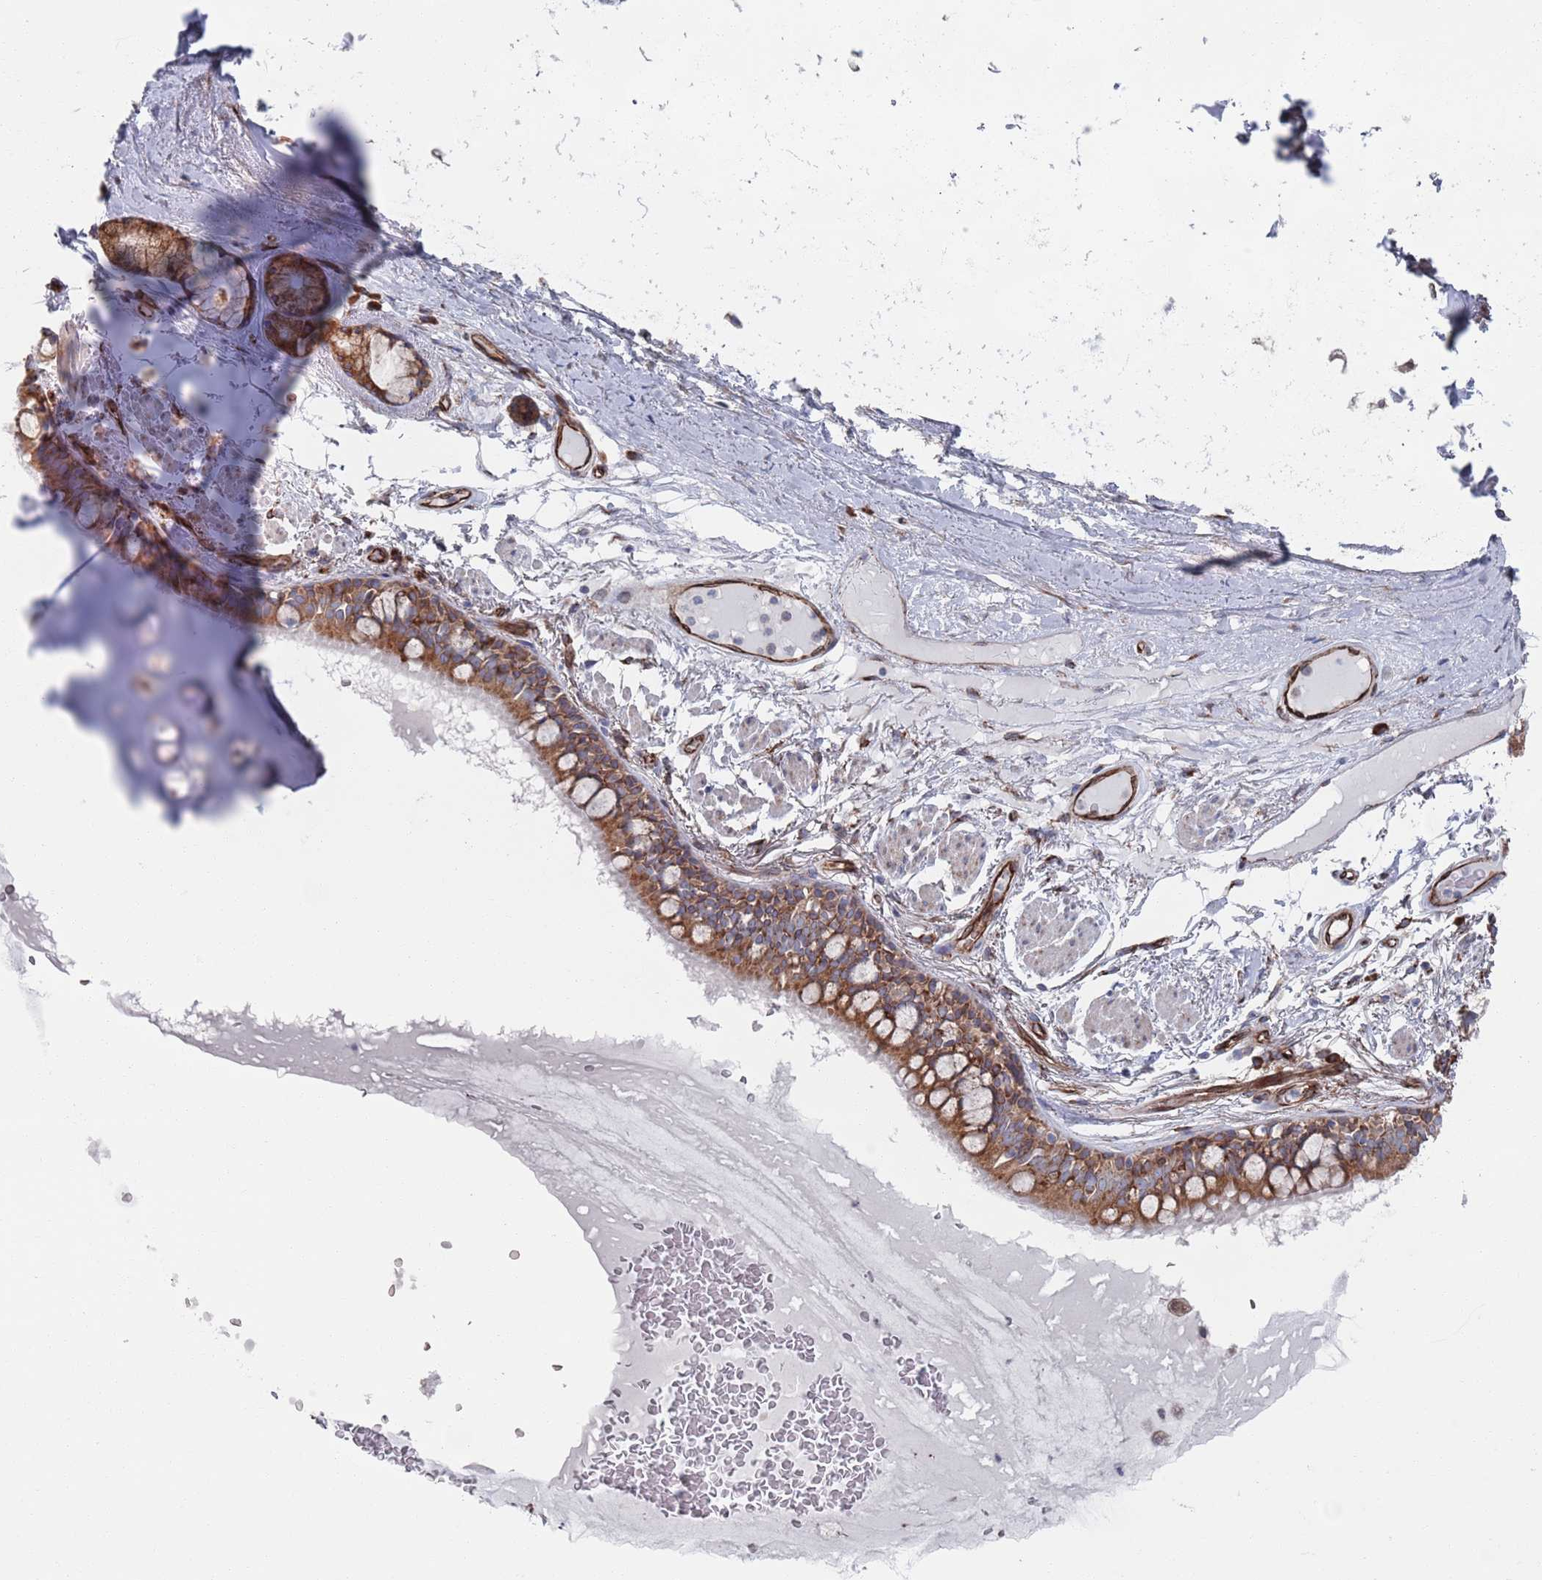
{"staining": {"intensity": "moderate", "quantity": ">75%", "location": "cytoplasmic/membranous"}, "tissue": "bronchus", "cell_type": "Respiratory epithelial cells", "image_type": "normal", "snomed": [{"axis": "morphology", "description": "Normal tissue, NOS"}, {"axis": "topography", "description": "Bronchus"}], "caption": "The immunohistochemical stain labels moderate cytoplasmic/membranous expression in respiratory epithelial cells of normal bronchus.", "gene": "CCDC106", "patient": {"sex": "male", "age": 70}}